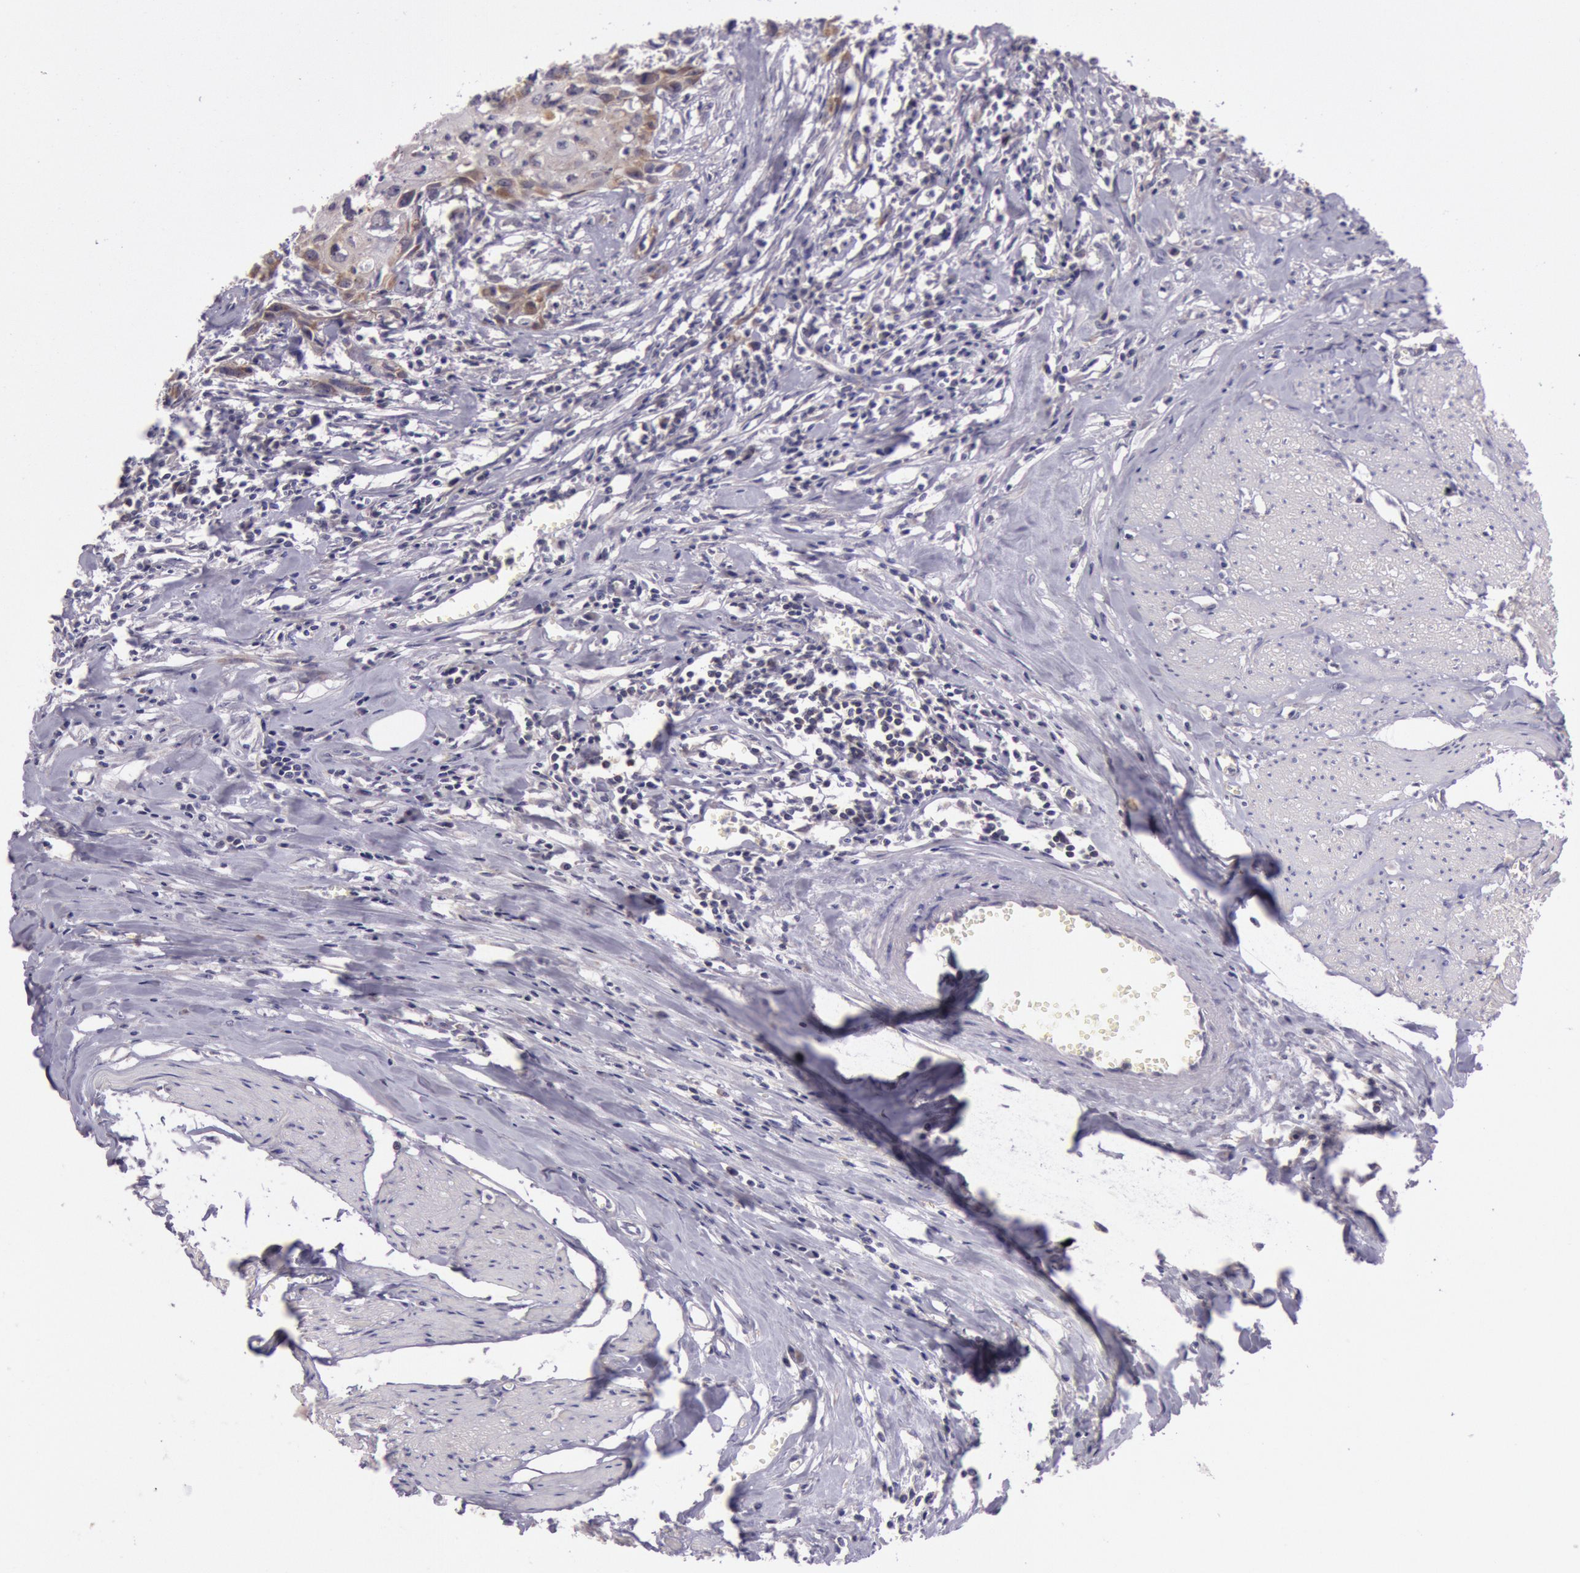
{"staining": {"intensity": "moderate", "quantity": ">75%", "location": "cytoplasmic/membranous"}, "tissue": "urothelial cancer", "cell_type": "Tumor cells", "image_type": "cancer", "snomed": [{"axis": "morphology", "description": "Urothelial carcinoma, High grade"}, {"axis": "topography", "description": "Urinary bladder"}], "caption": "Moderate cytoplasmic/membranous positivity is appreciated in about >75% of tumor cells in urothelial carcinoma (high-grade).", "gene": "CDK16", "patient": {"sex": "male", "age": 54}}